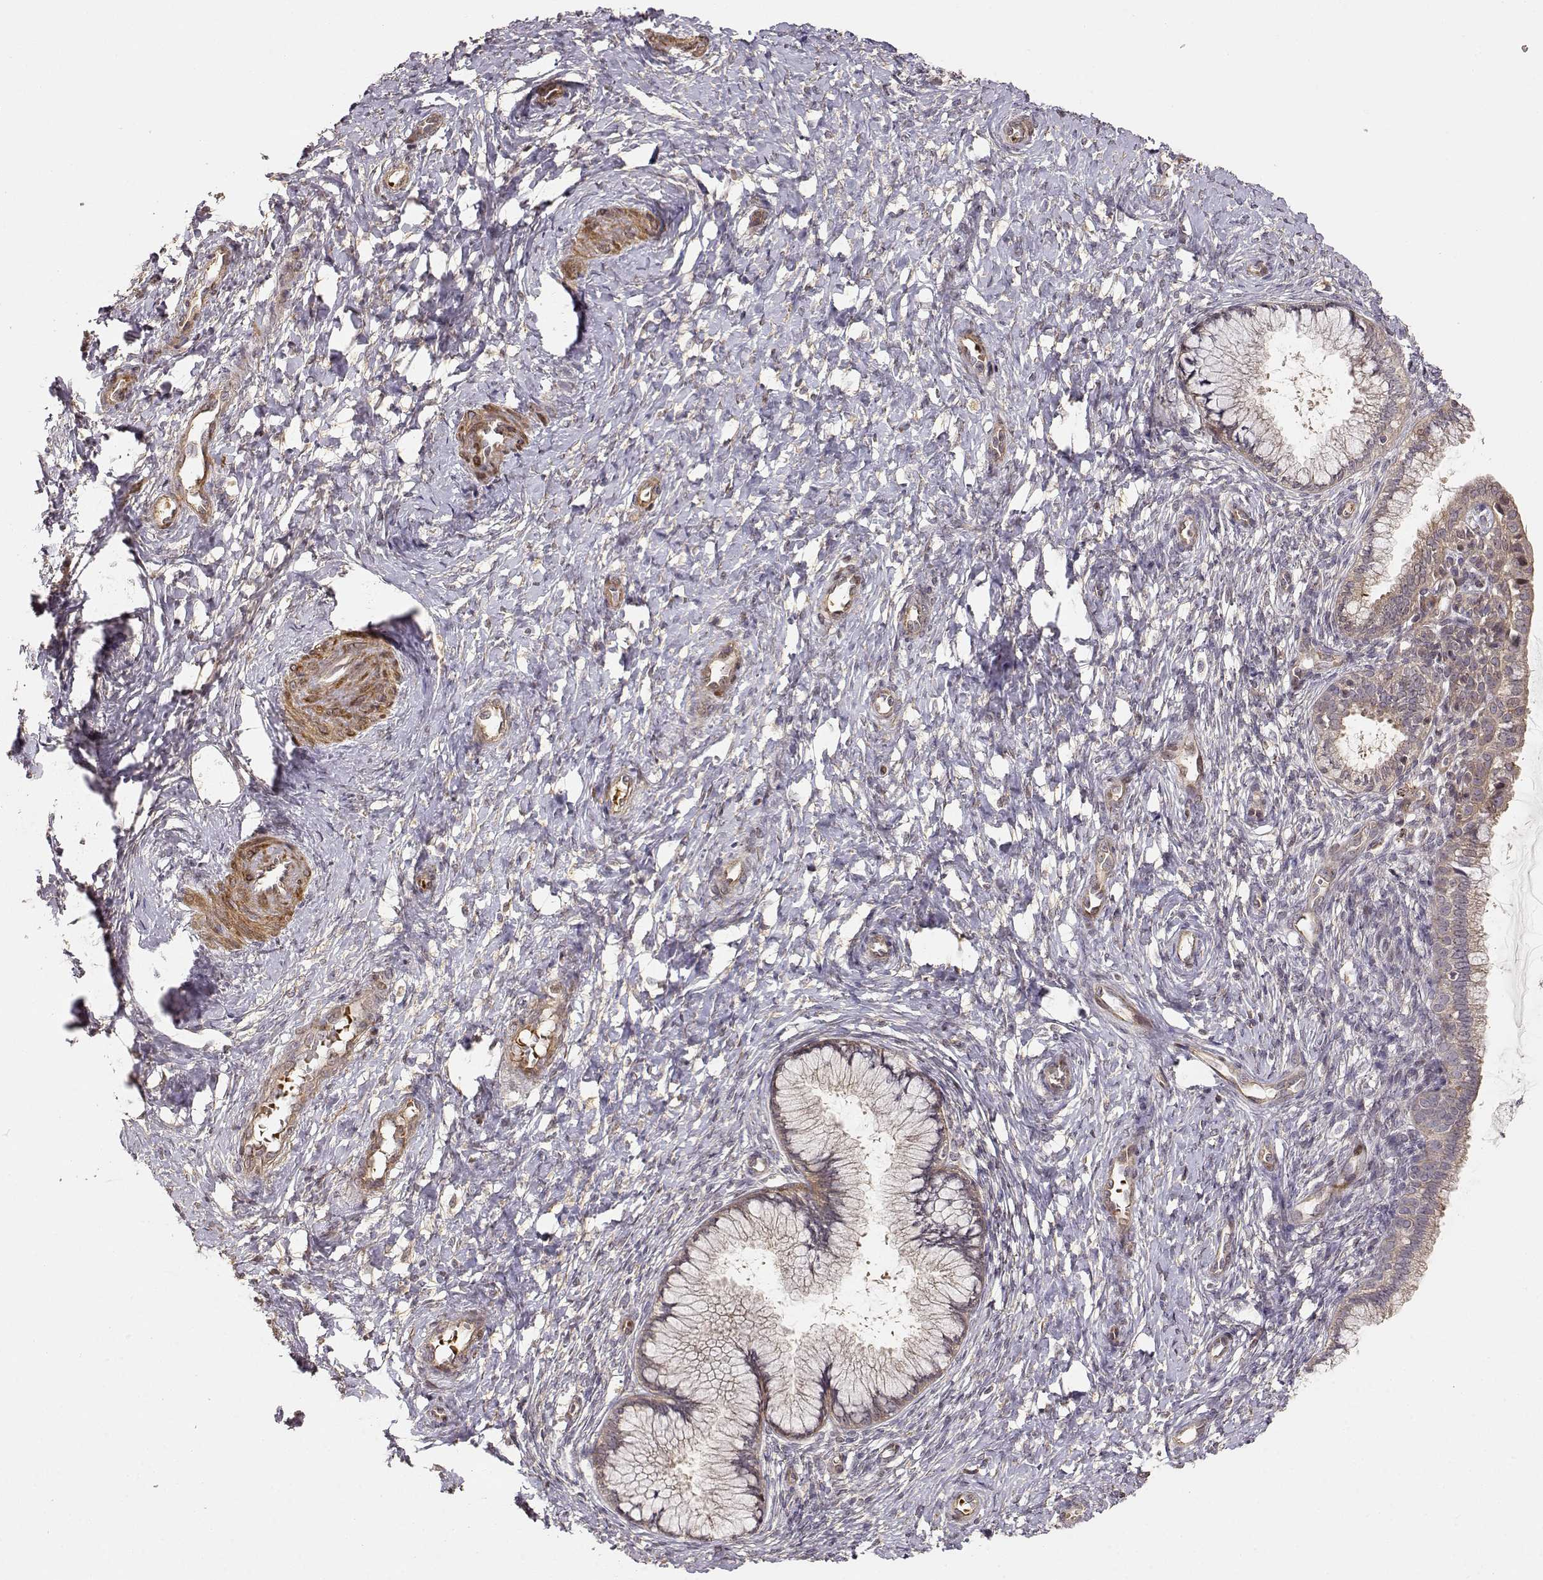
{"staining": {"intensity": "weak", "quantity": "<25%", "location": "cytoplasmic/membranous"}, "tissue": "cervix", "cell_type": "Glandular cells", "image_type": "normal", "snomed": [{"axis": "morphology", "description": "Normal tissue, NOS"}, {"axis": "topography", "description": "Cervix"}], "caption": "This is an immunohistochemistry micrograph of normal human cervix. There is no positivity in glandular cells.", "gene": "PICK1", "patient": {"sex": "female", "age": 37}}